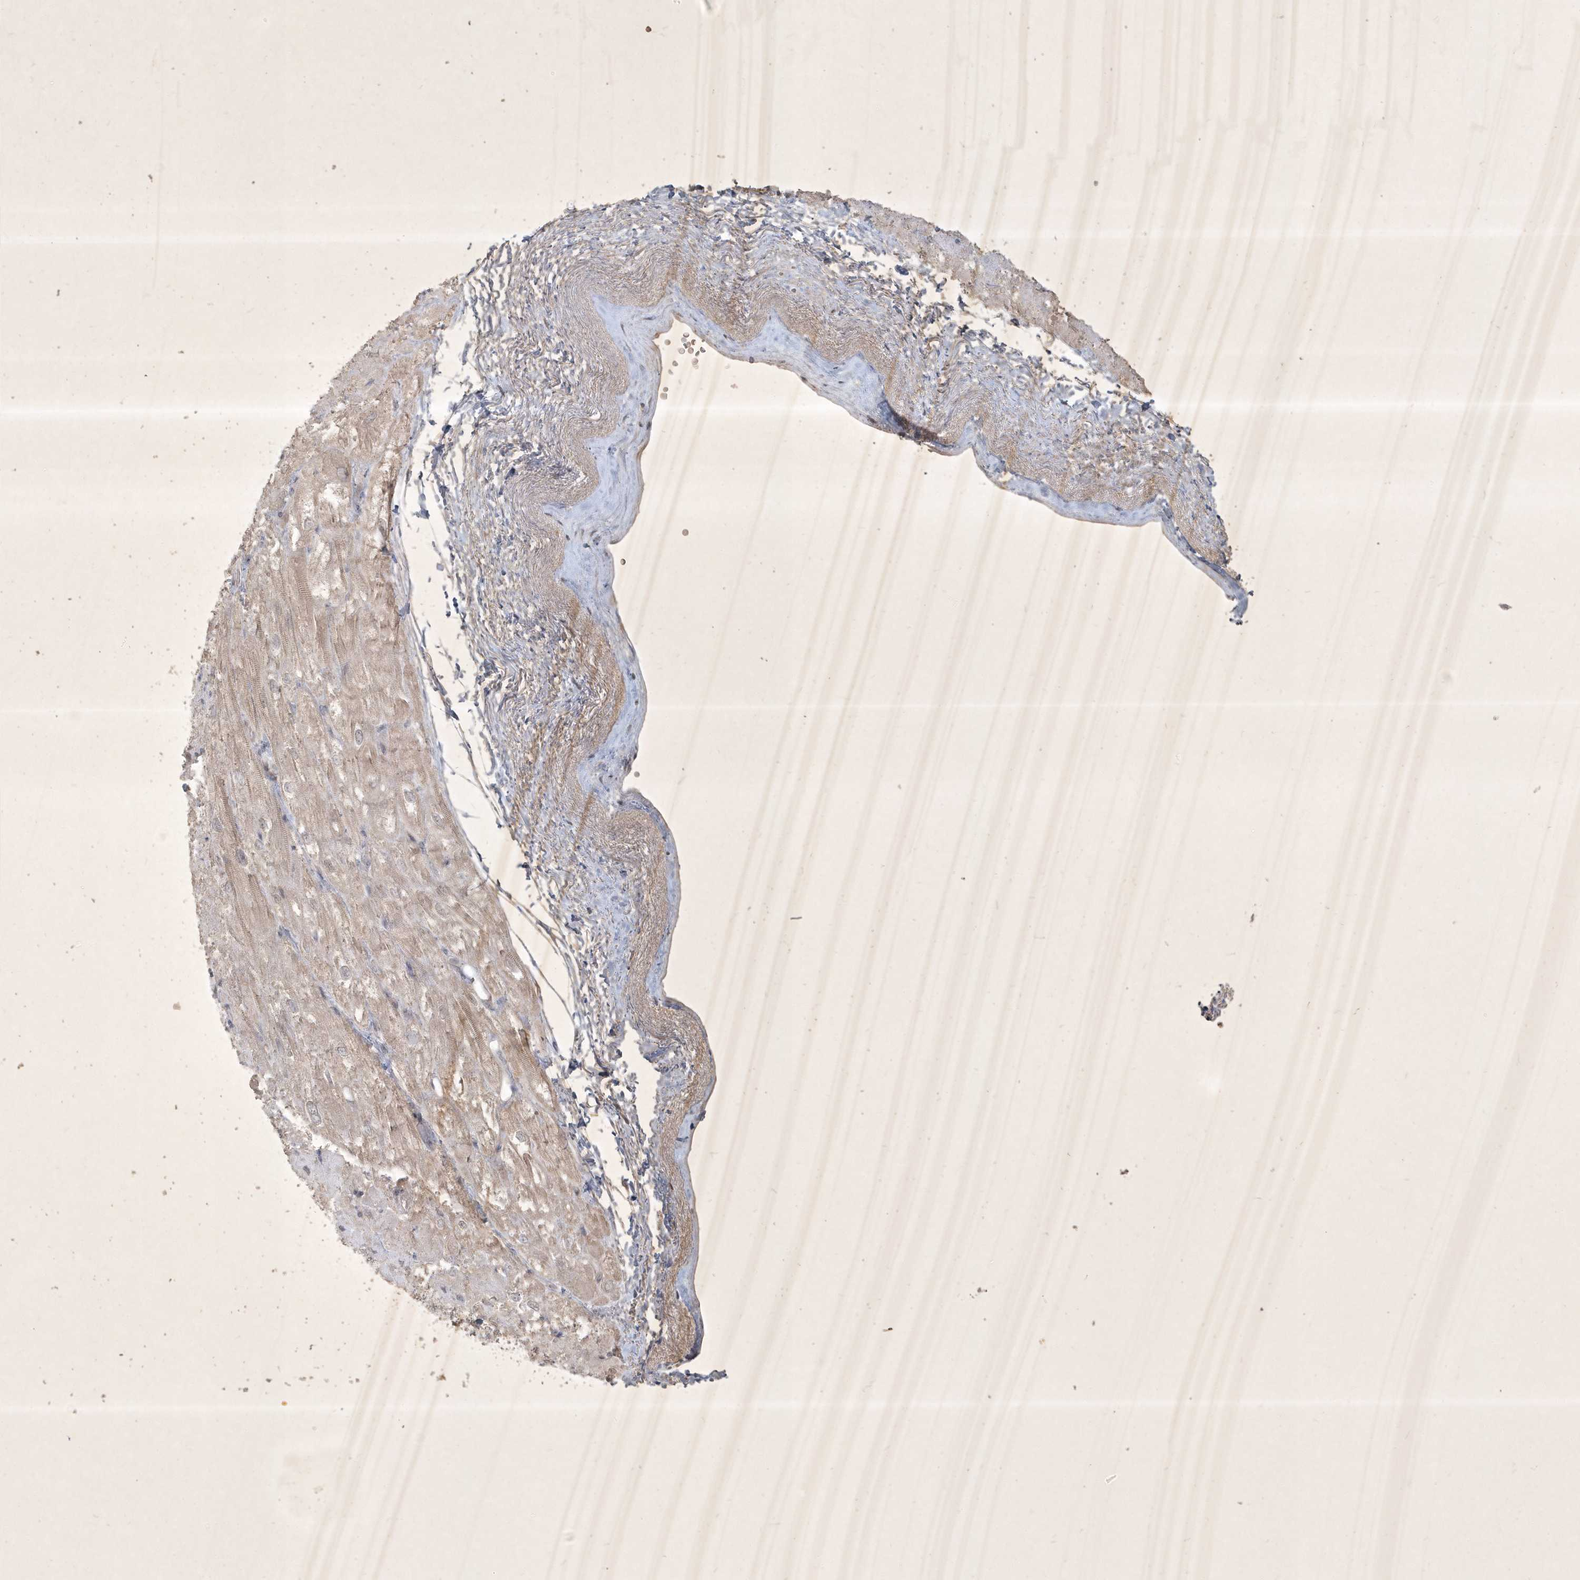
{"staining": {"intensity": "weak", "quantity": "<25%", "location": "cytoplasmic/membranous"}, "tissue": "heart muscle", "cell_type": "Cardiomyocytes", "image_type": "normal", "snomed": [{"axis": "morphology", "description": "Normal tissue, NOS"}, {"axis": "topography", "description": "Heart"}], "caption": "The image exhibits no staining of cardiomyocytes in unremarkable heart muscle.", "gene": "BOD1L2", "patient": {"sex": "male", "age": 50}}